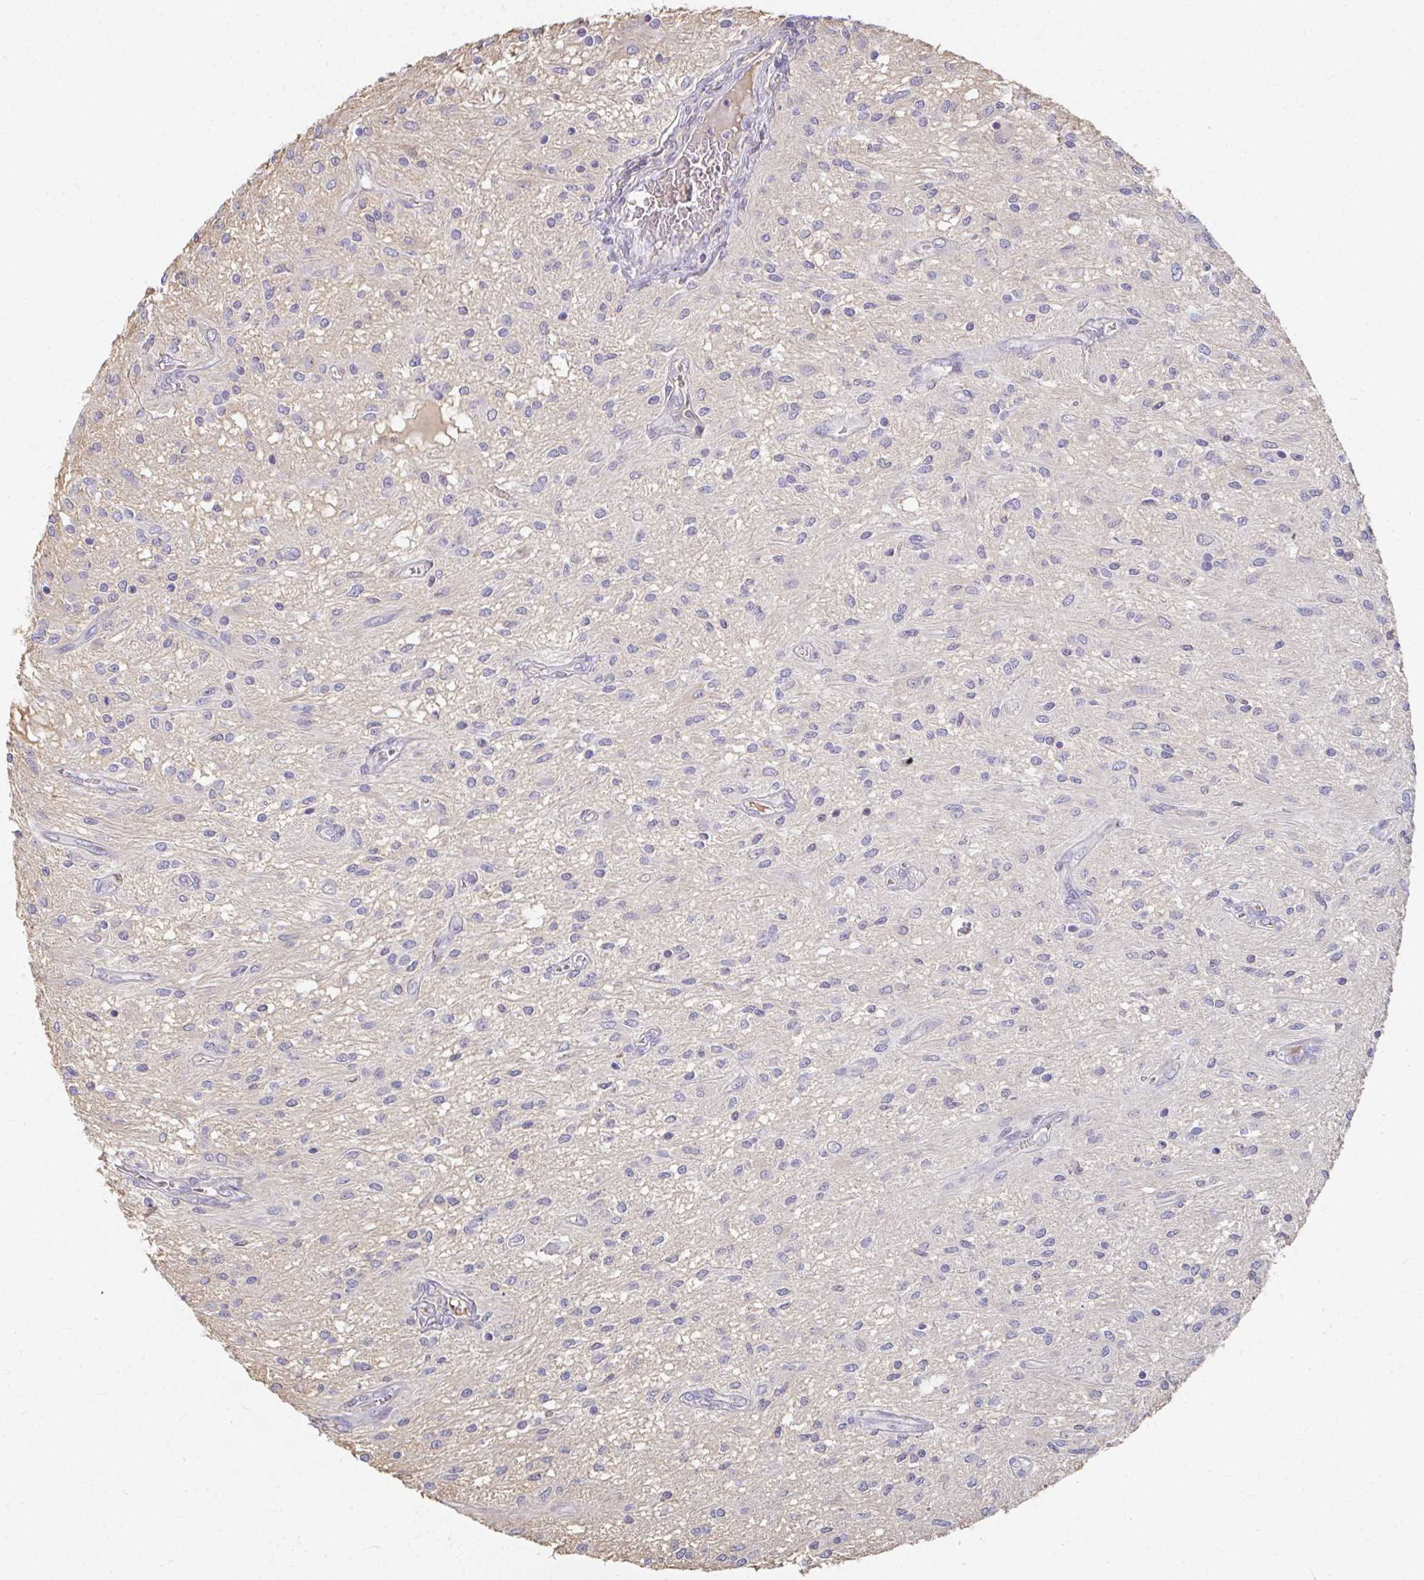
{"staining": {"intensity": "negative", "quantity": "none", "location": "none"}, "tissue": "glioma", "cell_type": "Tumor cells", "image_type": "cancer", "snomed": [{"axis": "morphology", "description": "Glioma, malignant, Low grade"}, {"axis": "topography", "description": "Cerebellum"}], "caption": "Tumor cells show no significant protein expression in glioma. (IHC, brightfield microscopy, high magnification).", "gene": "LOXL4", "patient": {"sex": "female", "age": 14}}